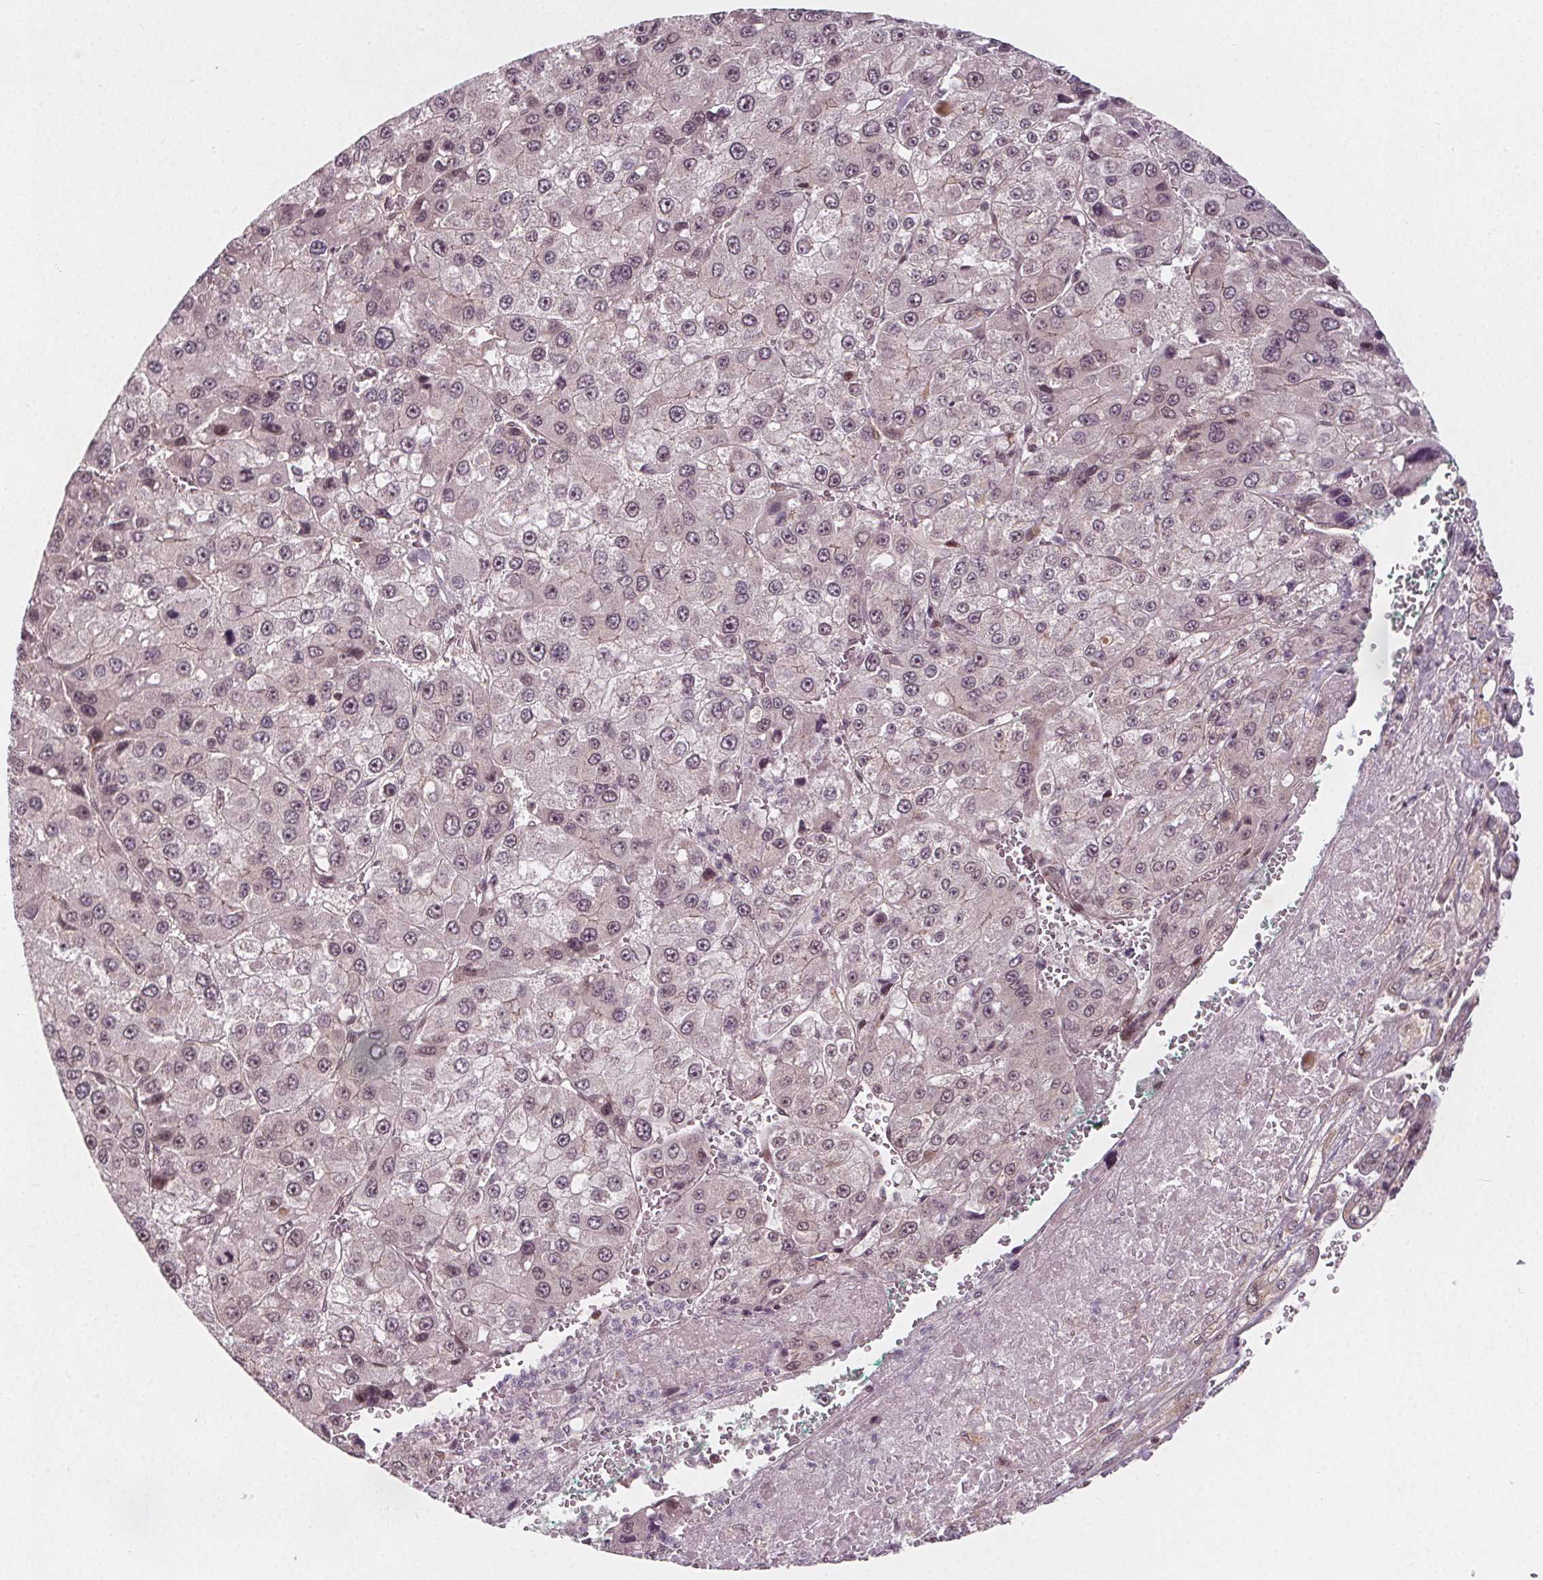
{"staining": {"intensity": "moderate", "quantity": "<25%", "location": "nuclear"}, "tissue": "liver cancer", "cell_type": "Tumor cells", "image_type": "cancer", "snomed": [{"axis": "morphology", "description": "Carcinoma, Hepatocellular, NOS"}, {"axis": "topography", "description": "Liver"}], "caption": "Protein staining of liver cancer (hepatocellular carcinoma) tissue shows moderate nuclear expression in approximately <25% of tumor cells.", "gene": "AKT1S1", "patient": {"sex": "female", "age": 73}}